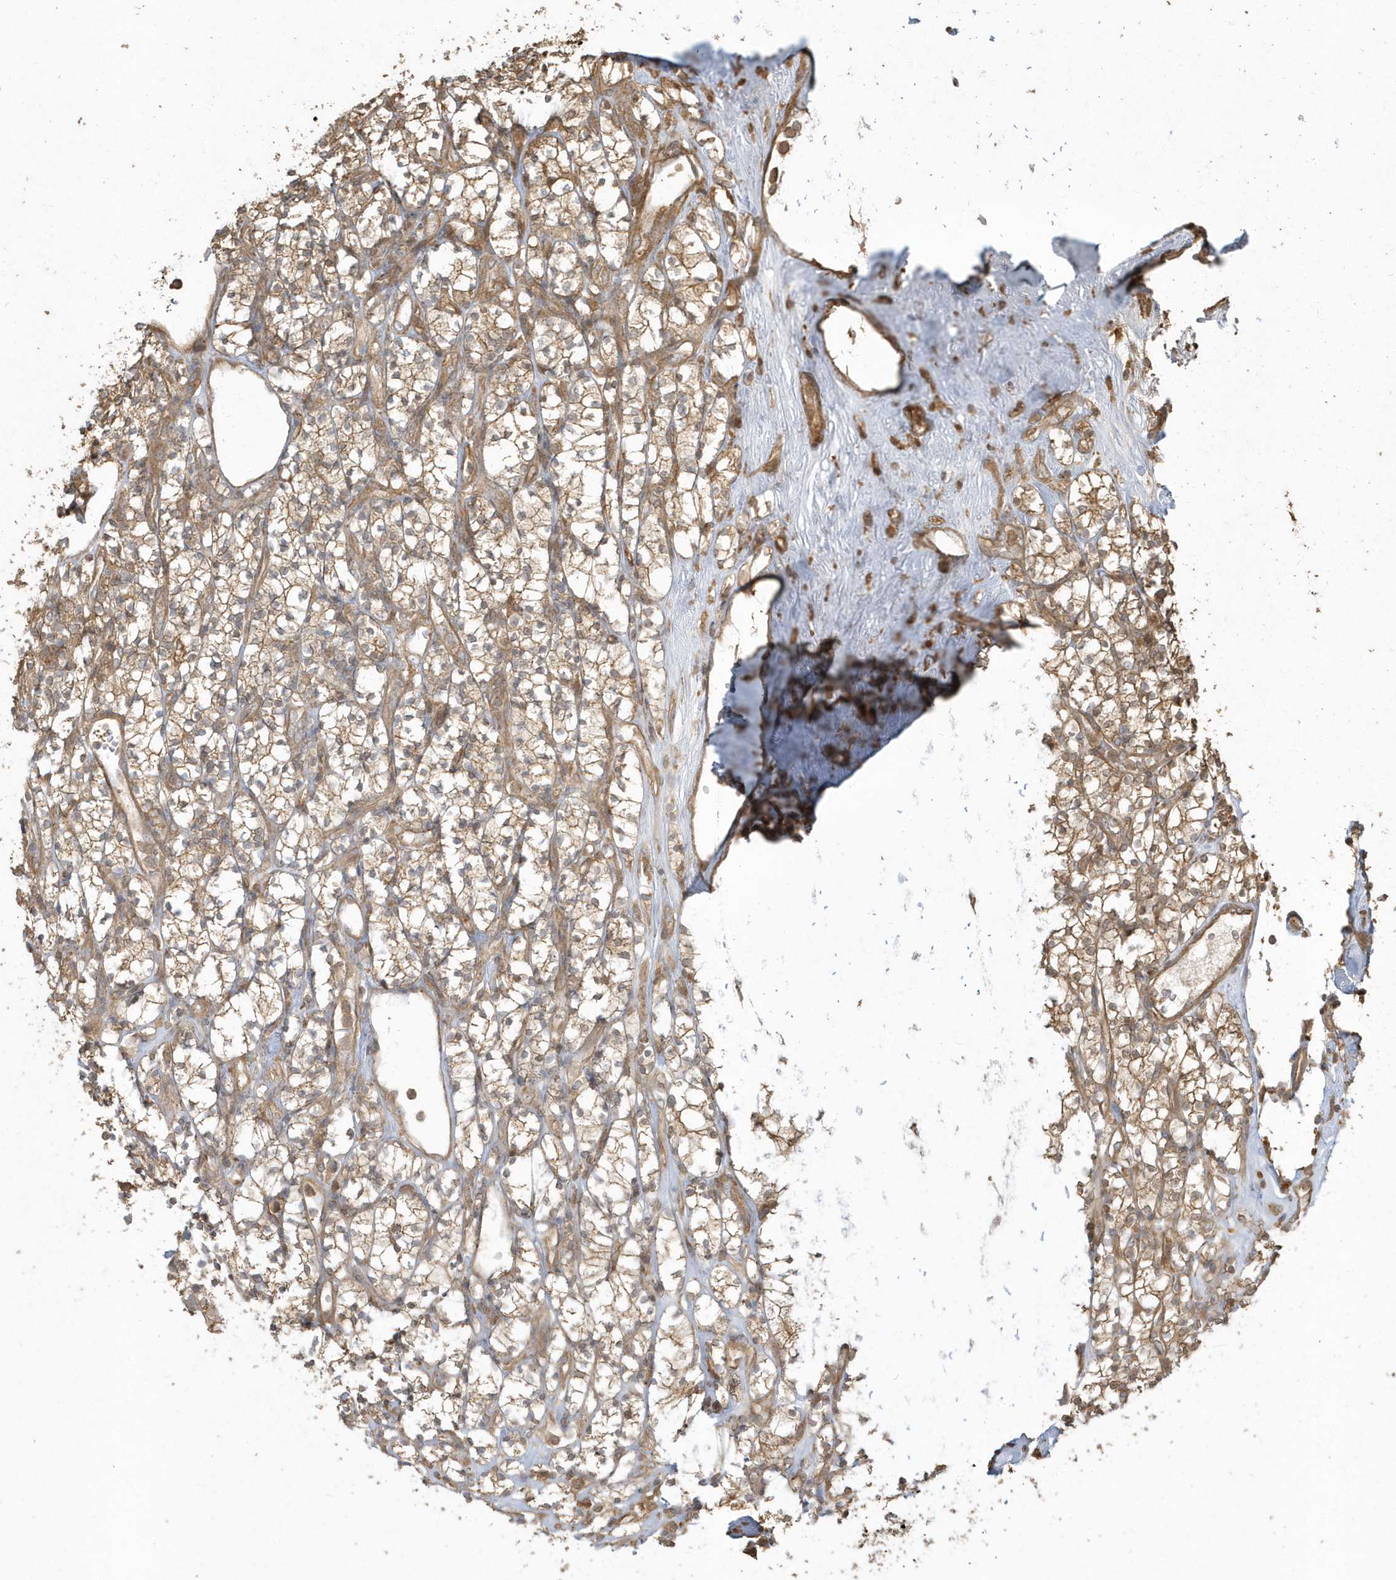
{"staining": {"intensity": "moderate", "quantity": ">75%", "location": "cytoplasmic/membranous"}, "tissue": "renal cancer", "cell_type": "Tumor cells", "image_type": "cancer", "snomed": [{"axis": "morphology", "description": "Adenocarcinoma, NOS"}, {"axis": "topography", "description": "Kidney"}], "caption": "This histopathology image exhibits IHC staining of renal cancer, with medium moderate cytoplasmic/membranous staining in approximately >75% of tumor cells.", "gene": "HNMT", "patient": {"sex": "male", "age": 77}}